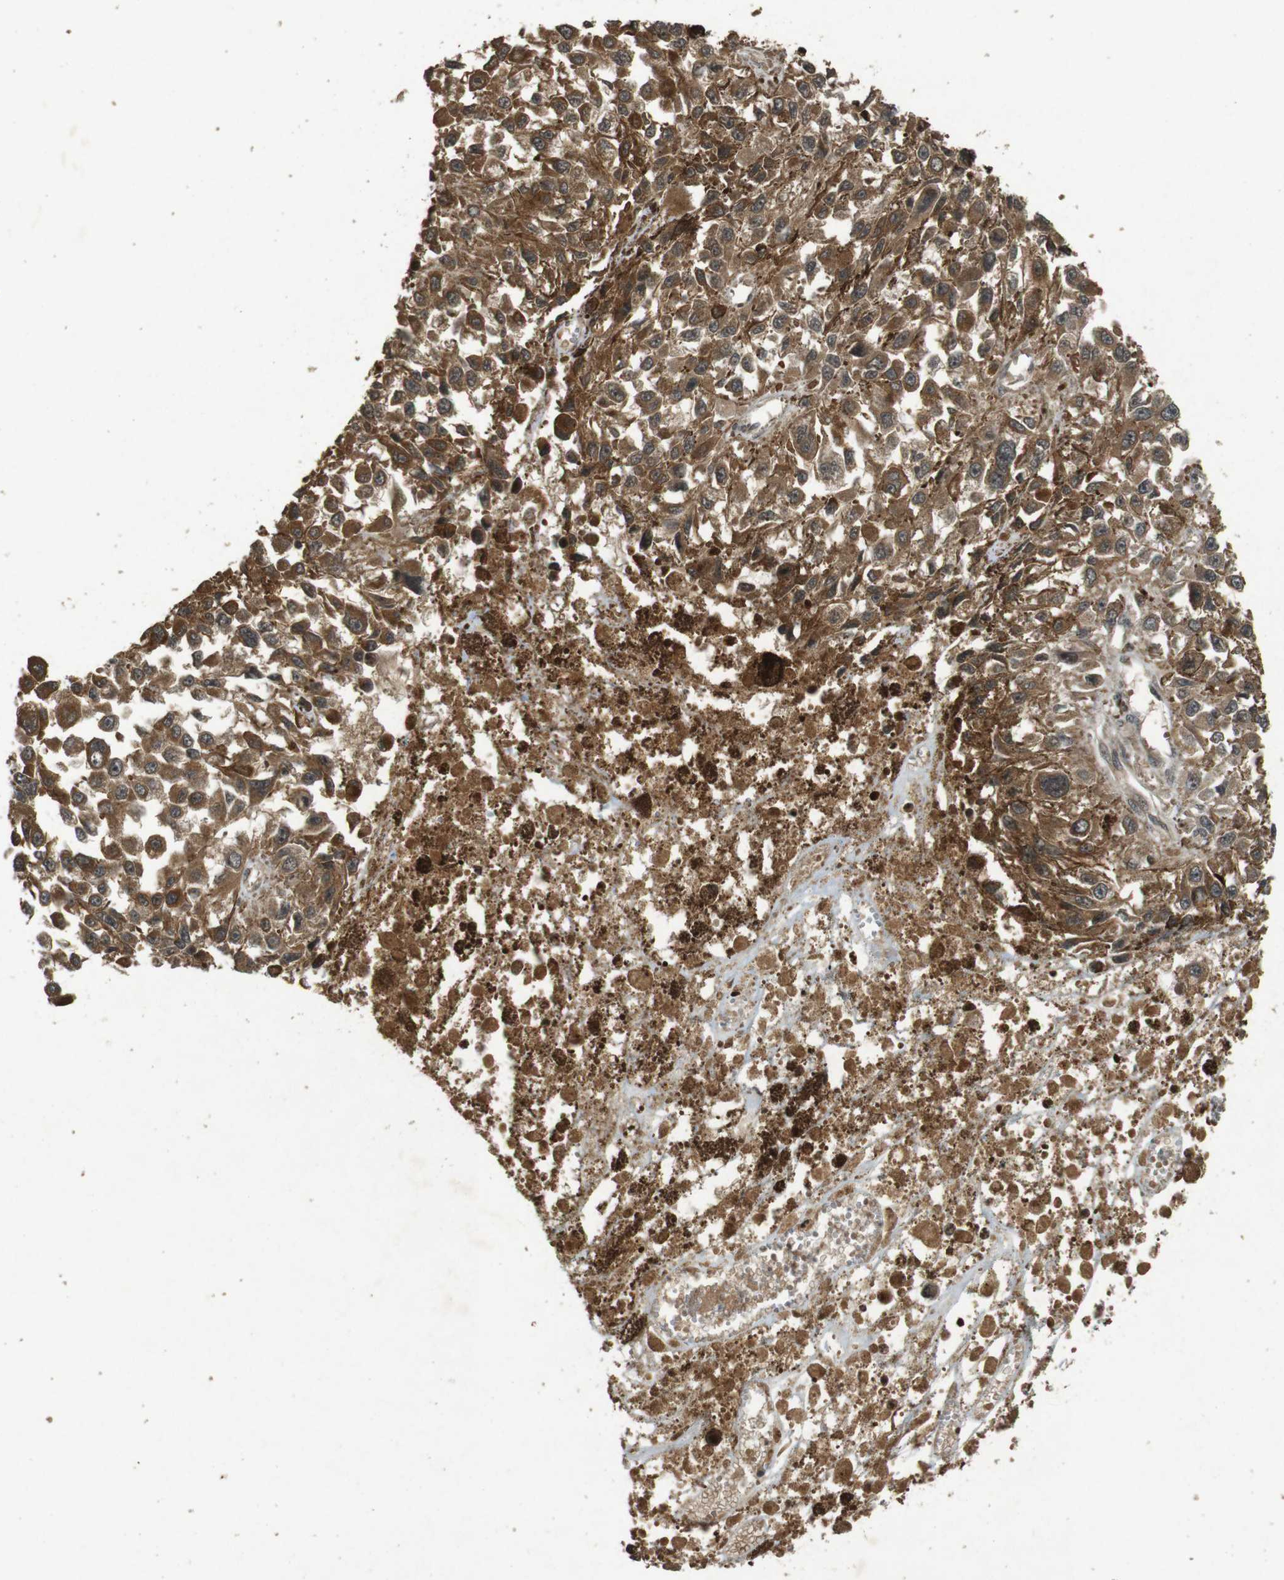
{"staining": {"intensity": "moderate", "quantity": ">75%", "location": "cytoplasmic/membranous"}, "tissue": "melanoma", "cell_type": "Tumor cells", "image_type": "cancer", "snomed": [{"axis": "morphology", "description": "Malignant melanoma, Metastatic site"}, {"axis": "topography", "description": "Lymph node"}], "caption": "About >75% of tumor cells in human malignant melanoma (metastatic site) display moderate cytoplasmic/membranous protein expression as visualized by brown immunohistochemical staining.", "gene": "TAP1", "patient": {"sex": "male", "age": 59}}